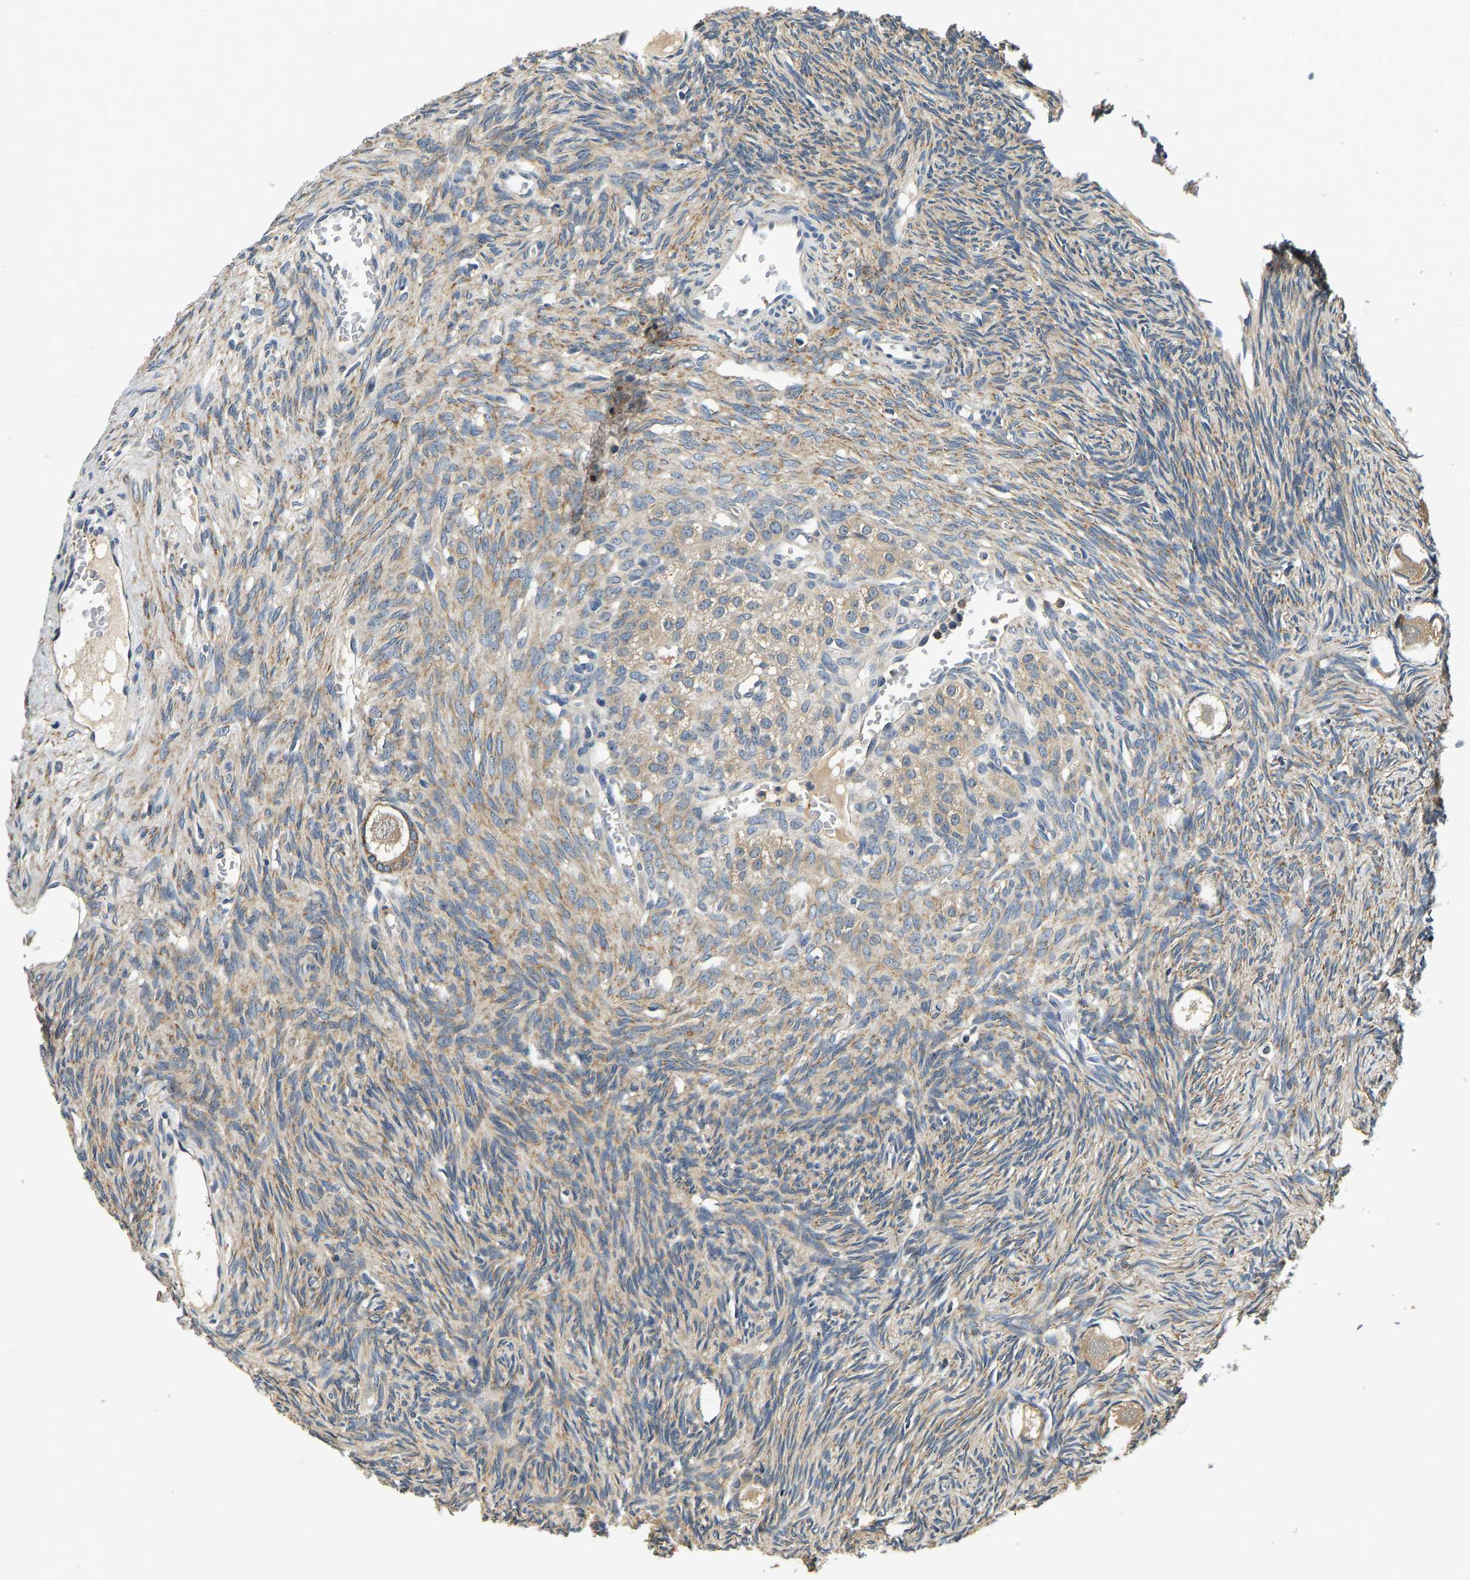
{"staining": {"intensity": "moderate", "quantity": ">75%", "location": "cytoplasmic/membranous"}, "tissue": "ovary", "cell_type": "Follicle cells", "image_type": "normal", "snomed": [{"axis": "morphology", "description": "Normal tissue, NOS"}, {"axis": "topography", "description": "Ovary"}], "caption": "Protein staining of unremarkable ovary exhibits moderate cytoplasmic/membranous positivity in approximately >75% of follicle cells.", "gene": "RESF1", "patient": {"sex": "female", "age": 27}}